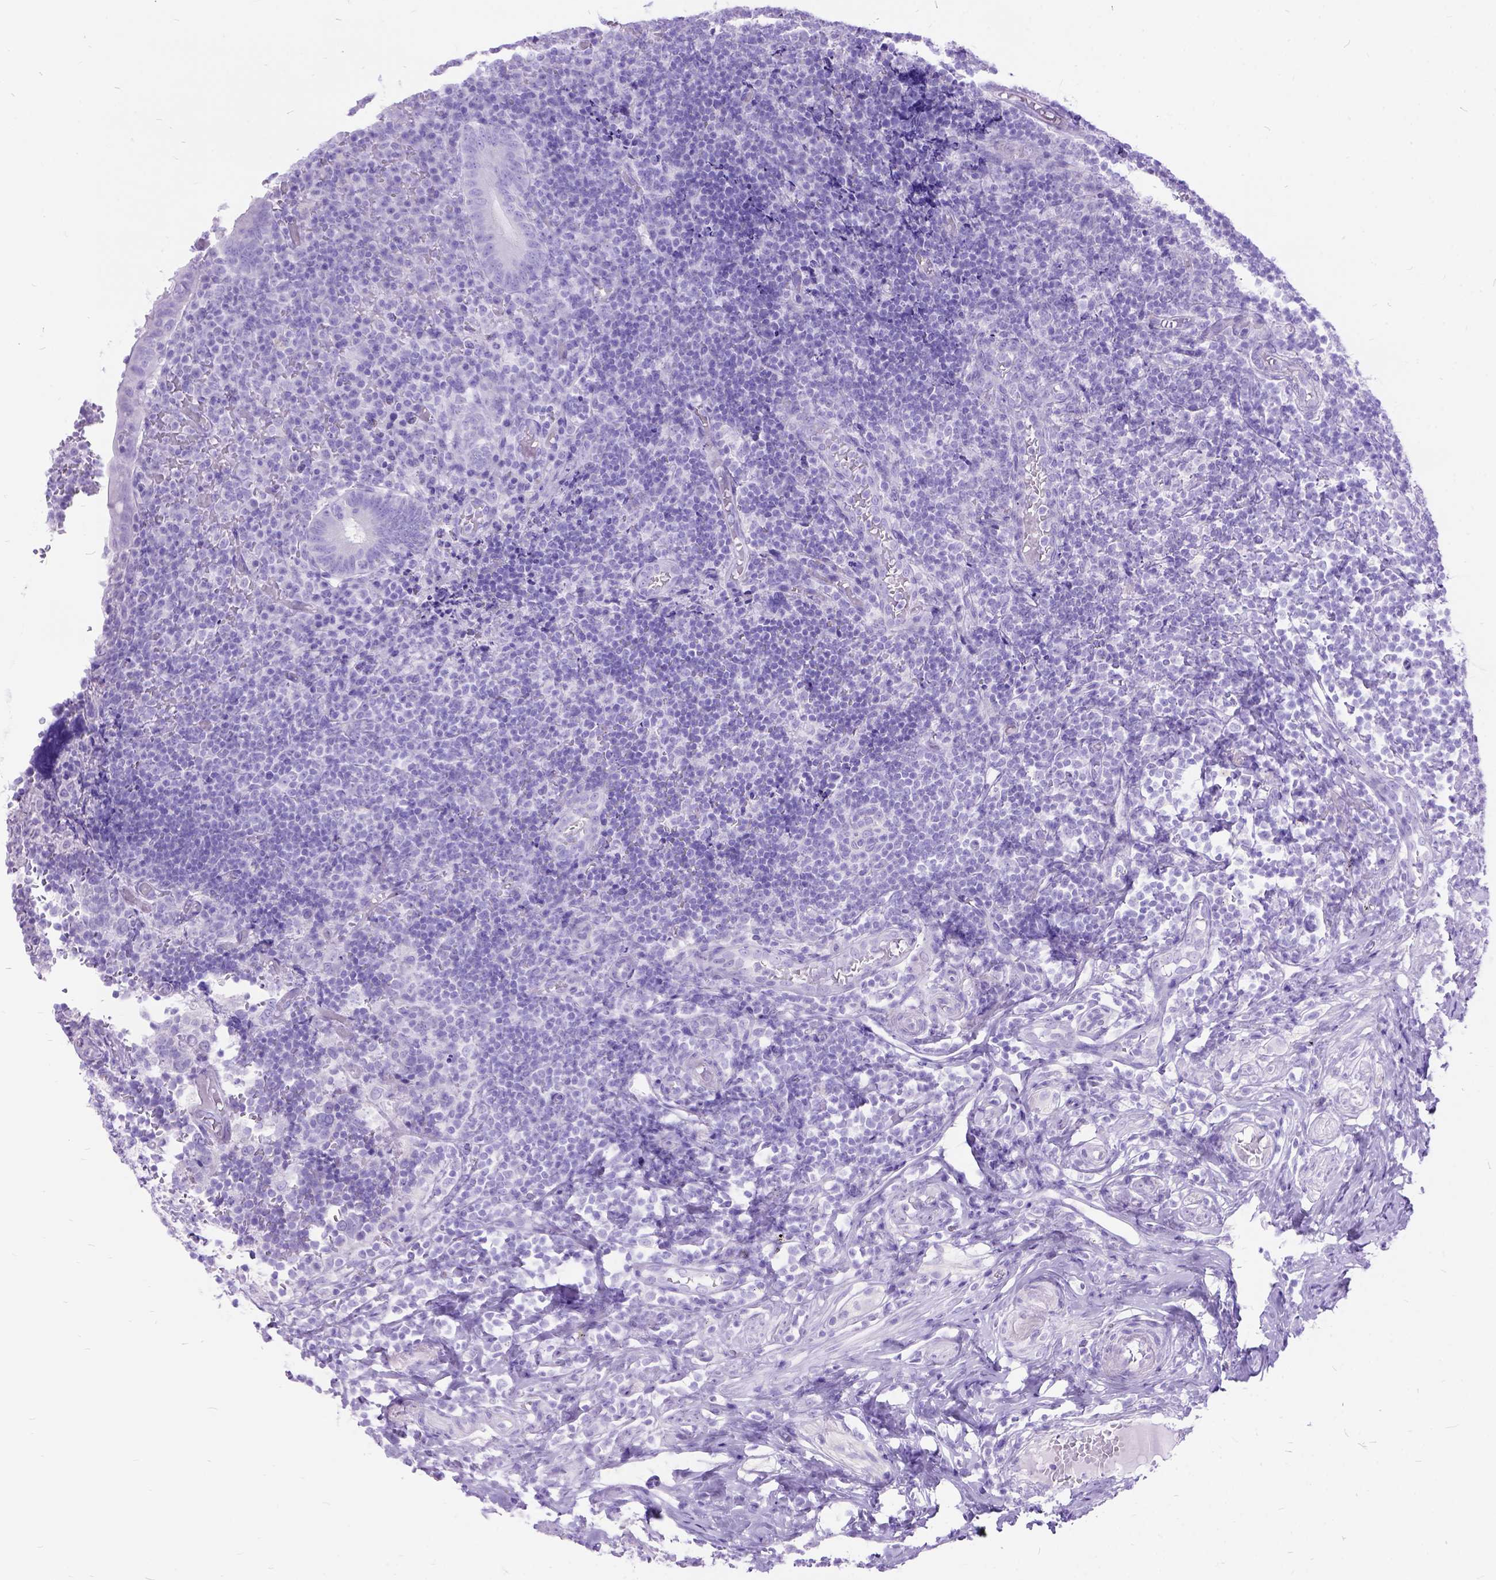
{"staining": {"intensity": "negative", "quantity": "none", "location": "none"}, "tissue": "appendix", "cell_type": "Glandular cells", "image_type": "normal", "snomed": [{"axis": "morphology", "description": "Normal tissue, NOS"}, {"axis": "topography", "description": "Appendix"}], "caption": "IHC photomicrograph of unremarkable human appendix stained for a protein (brown), which reveals no positivity in glandular cells.", "gene": "DNAH2", "patient": {"sex": "male", "age": 18}}